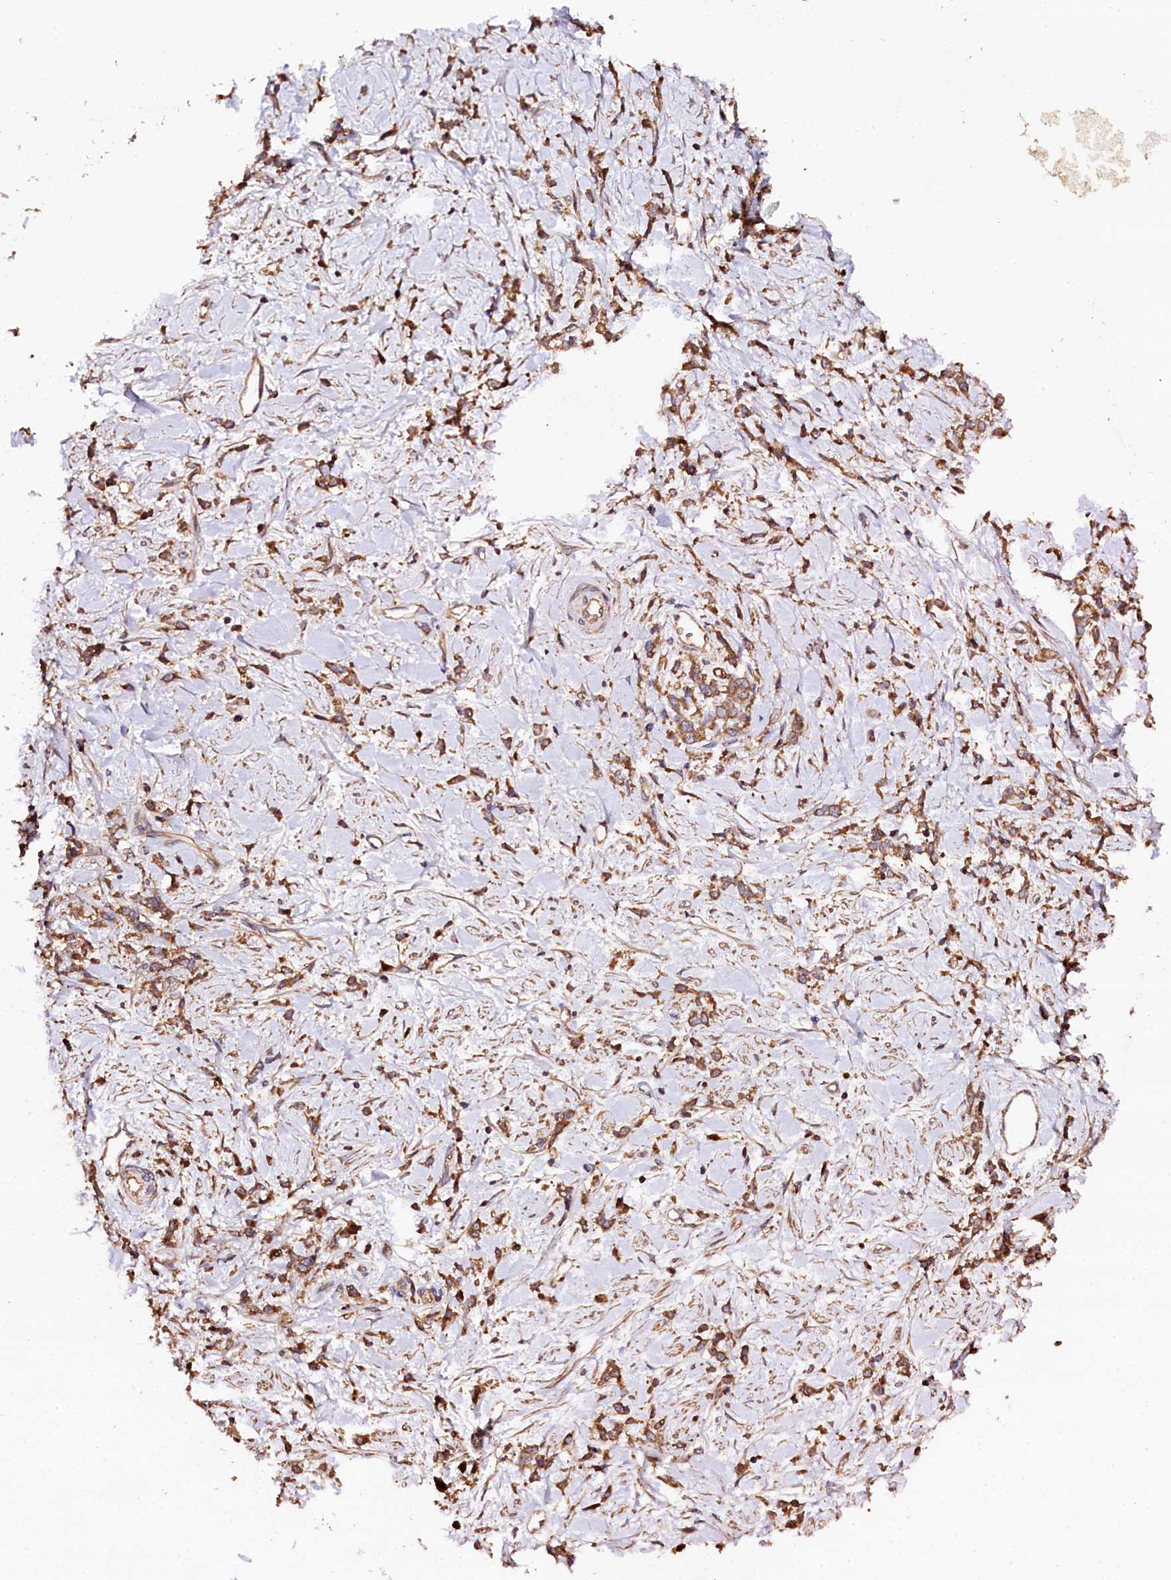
{"staining": {"intensity": "moderate", "quantity": ">75%", "location": "cytoplasmic/membranous"}, "tissue": "stomach cancer", "cell_type": "Tumor cells", "image_type": "cancer", "snomed": [{"axis": "morphology", "description": "Adenocarcinoma, NOS"}, {"axis": "topography", "description": "Stomach"}], "caption": "Tumor cells show medium levels of moderate cytoplasmic/membranous positivity in approximately >75% of cells in stomach cancer (adenocarcinoma).", "gene": "KLC2", "patient": {"sex": "female", "age": 60}}